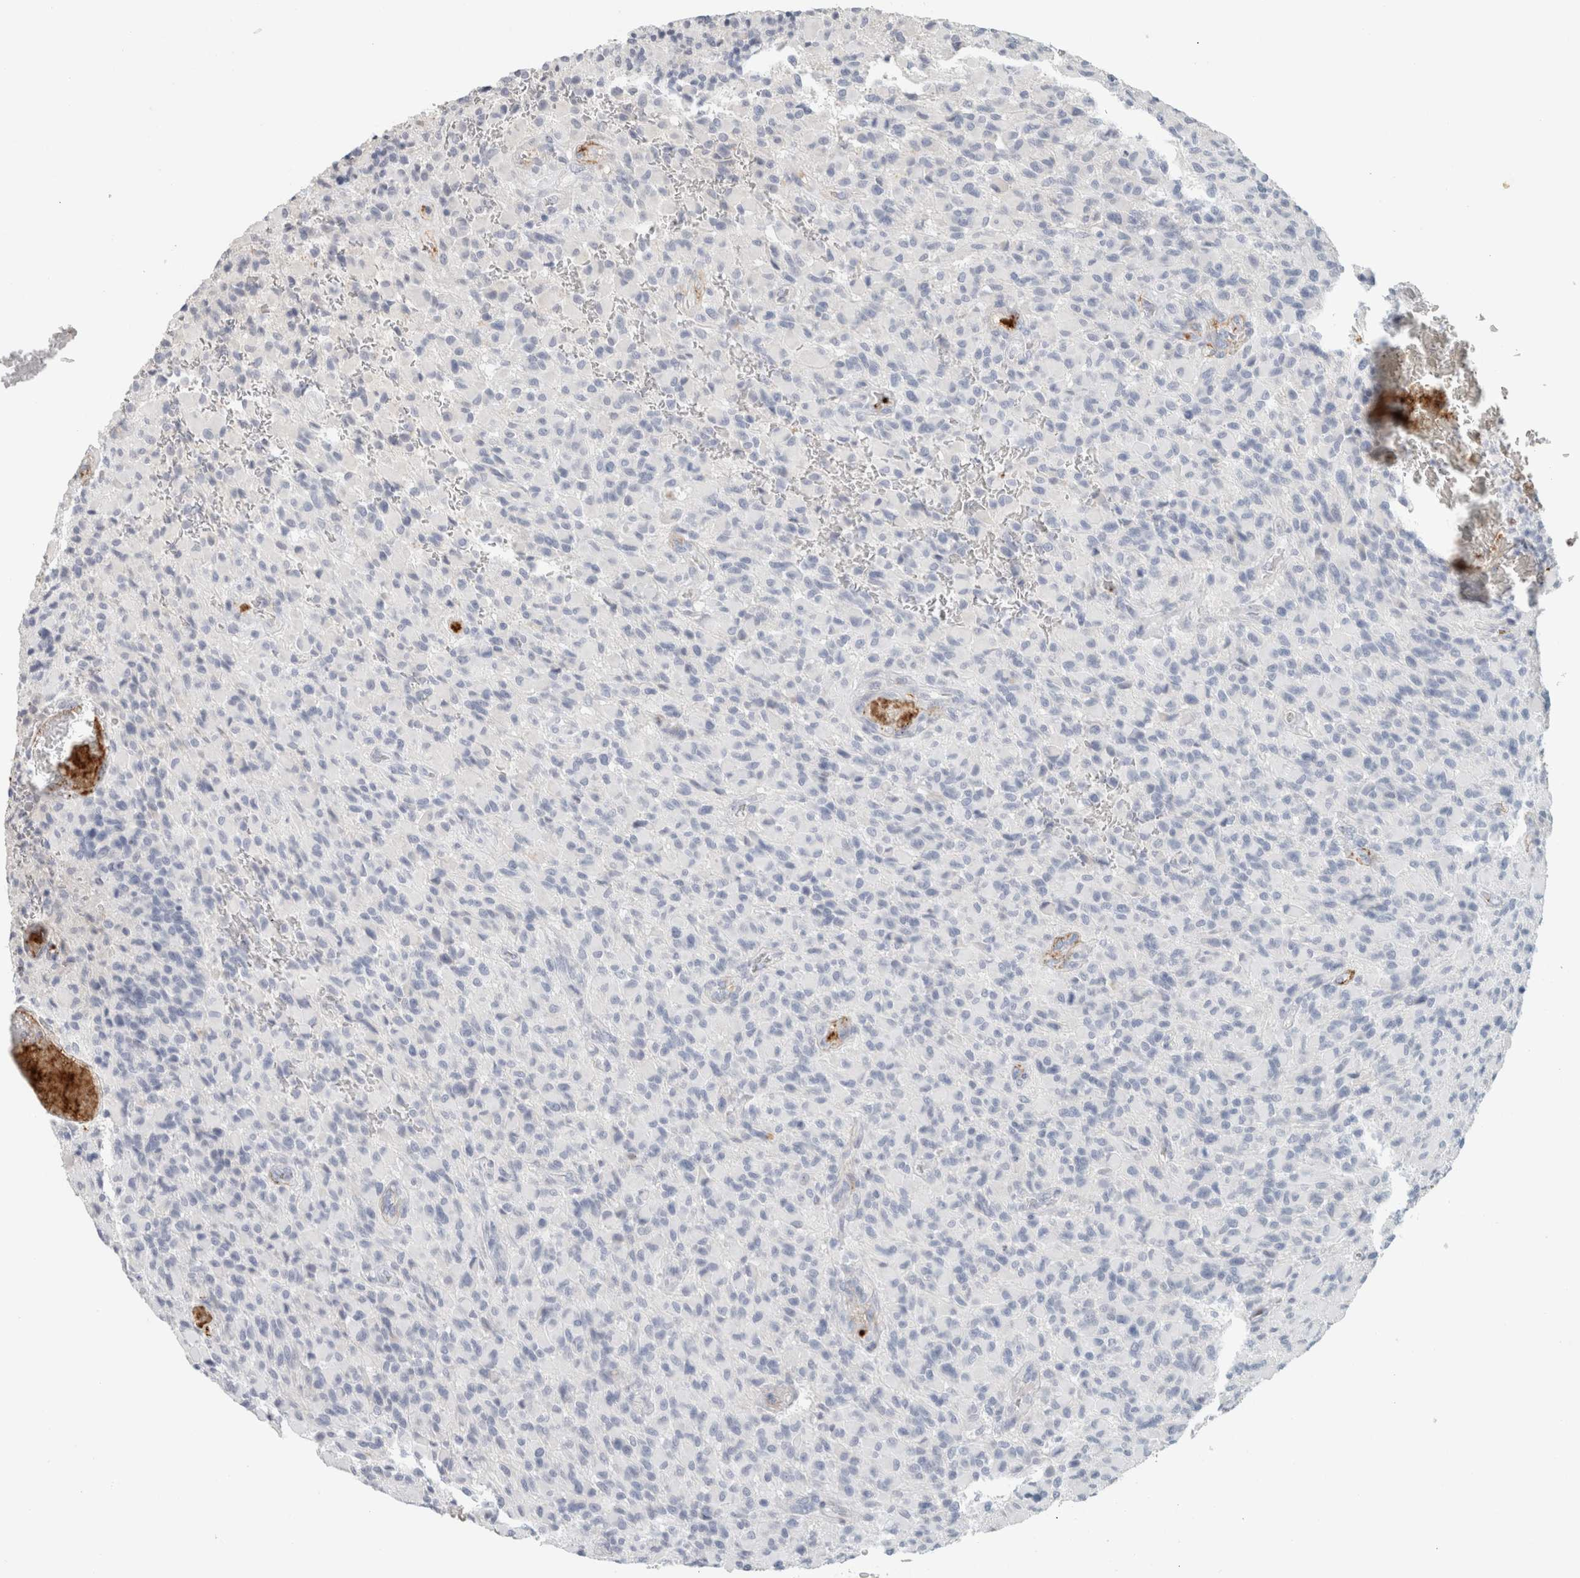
{"staining": {"intensity": "negative", "quantity": "none", "location": "none"}, "tissue": "glioma", "cell_type": "Tumor cells", "image_type": "cancer", "snomed": [{"axis": "morphology", "description": "Glioma, malignant, High grade"}, {"axis": "topography", "description": "Brain"}], "caption": "Human glioma stained for a protein using immunohistochemistry (IHC) displays no positivity in tumor cells.", "gene": "CD36", "patient": {"sex": "male", "age": 71}}